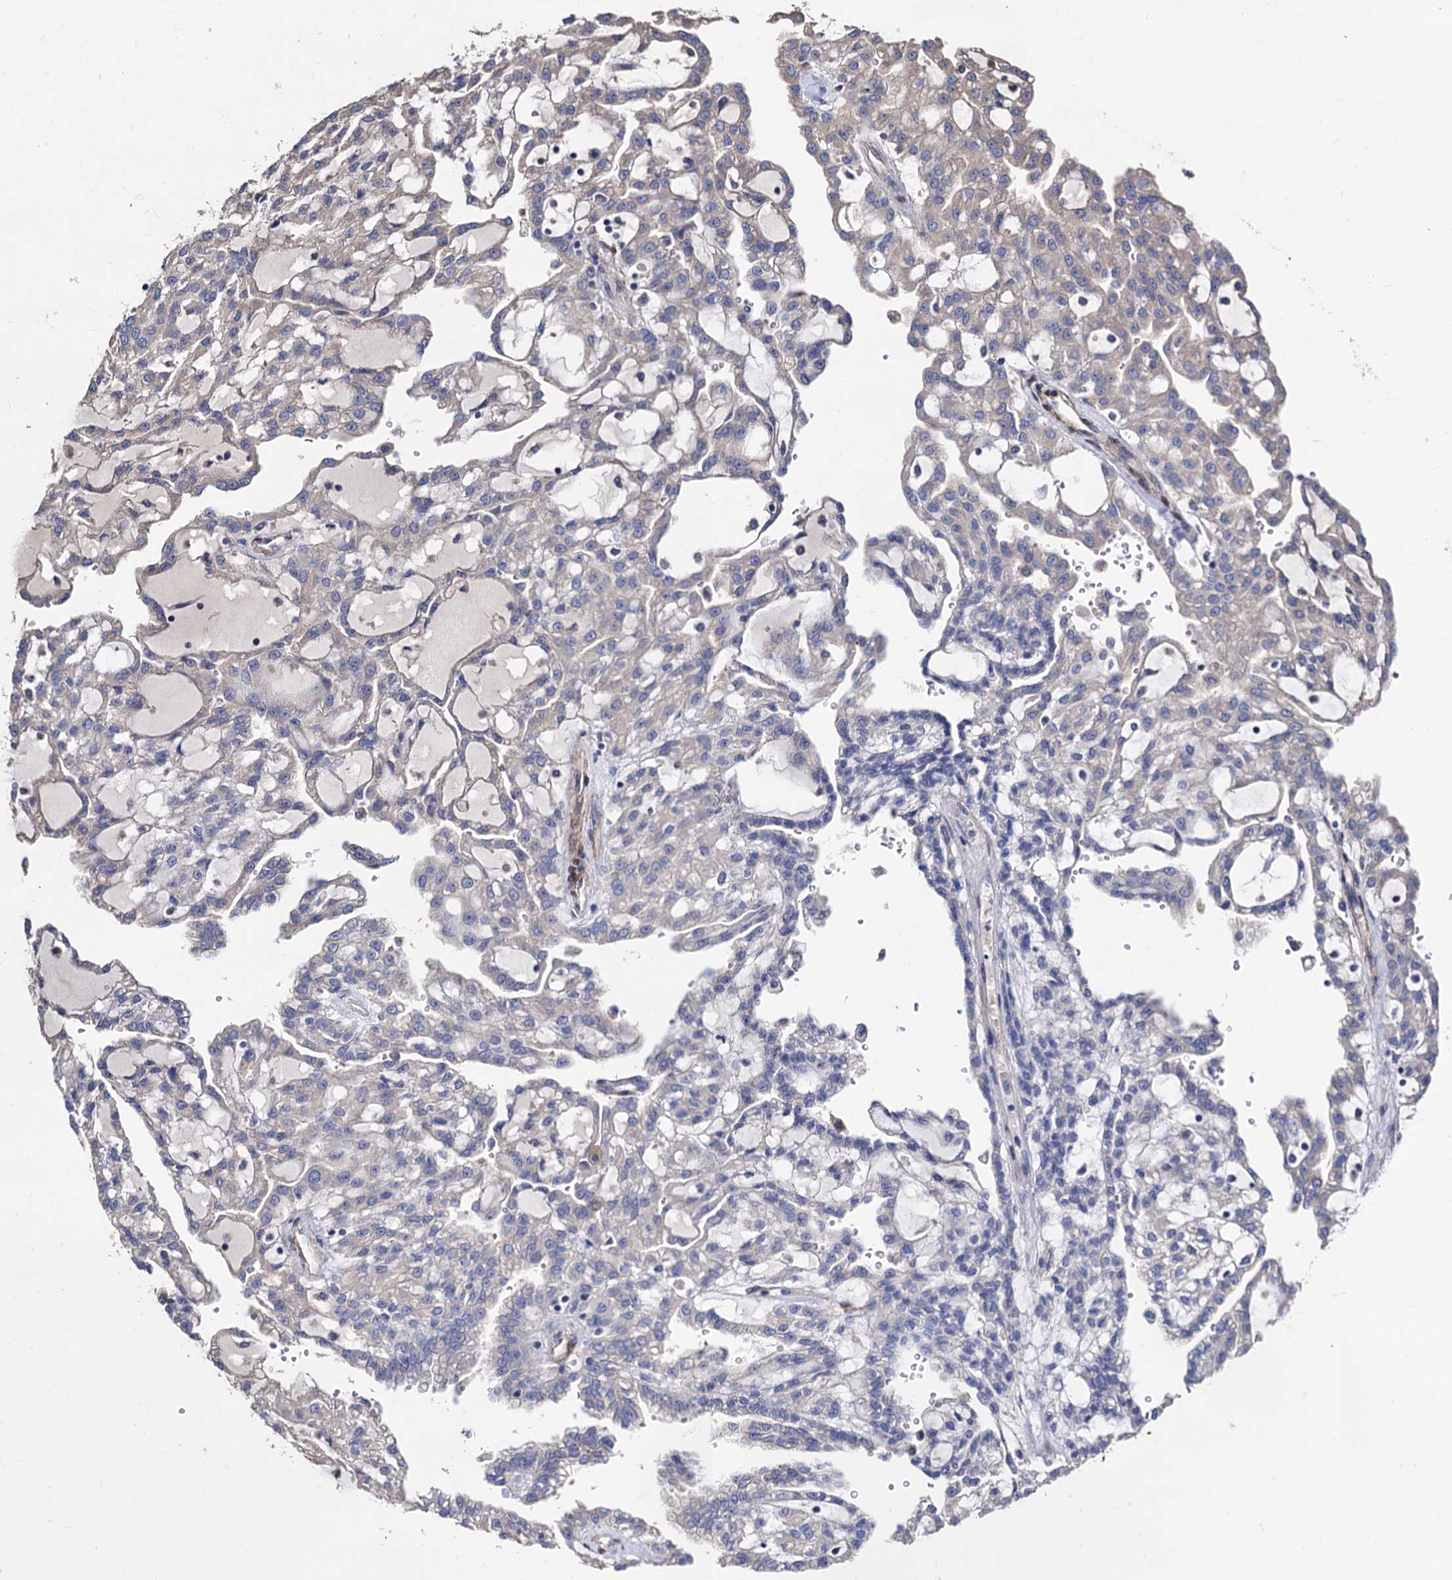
{"staining": {"intensity": "weak", "quantity": "25%-75%", "location": "cytoplasmic/membranous"}, "tissue": "renal cancer", "cell_type": "Tumor cells", "image_type": "cancer", "snomed": [{"axis": "morphology", "description": "Adenocarcinoma, NOS"}, {"axis": "topography", "description": "Kidney"}], "caption": "The histopathology image displays staining of adenocarcinoma (renal), revealing weak cytoplasmic/membranous protein expression (brown color) within tumor cells.", "gene": "WDR11", "patient": {"sex": "male", "age": 63}}